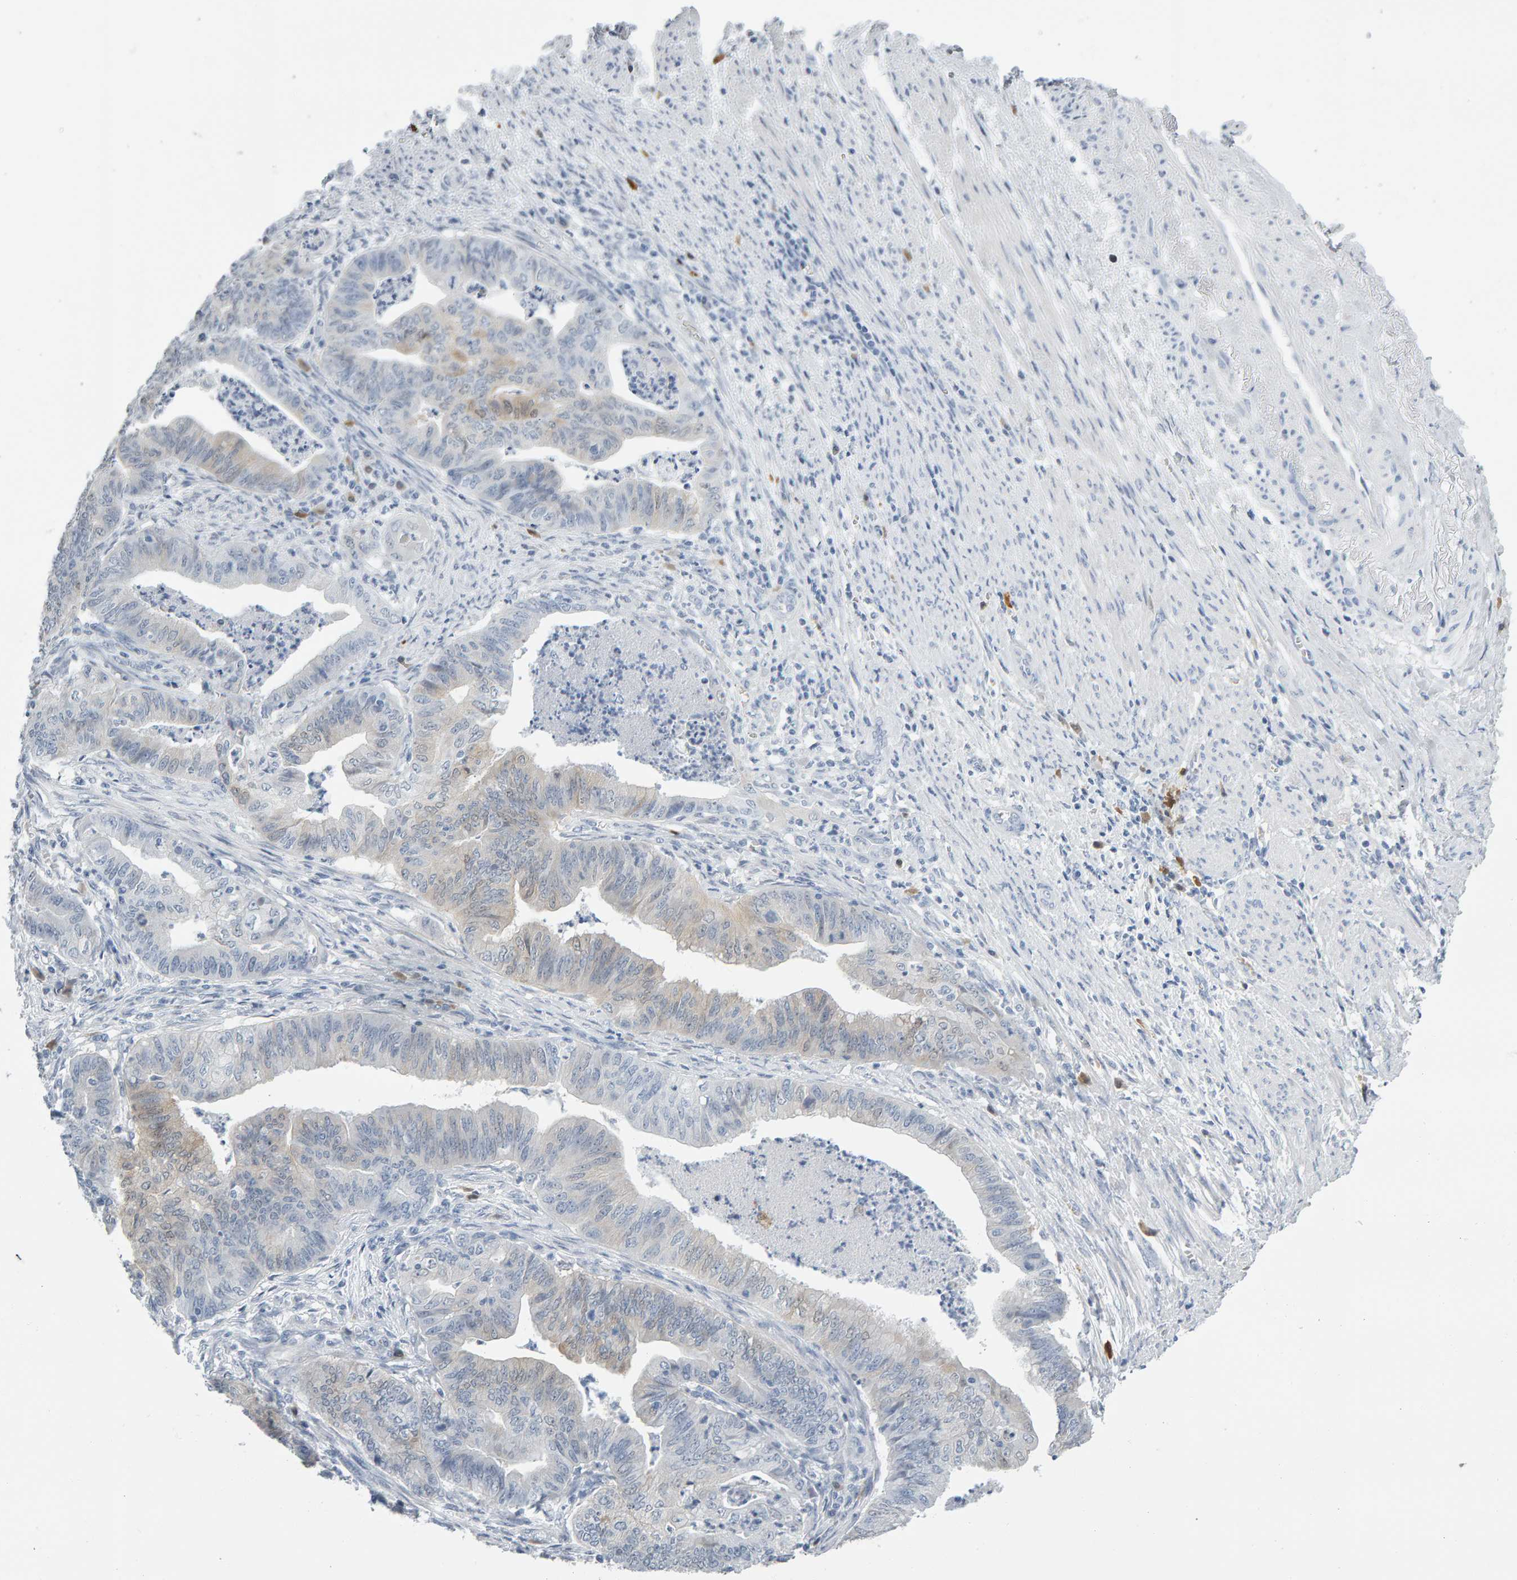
{"staining": {"intensity": "weak", "quantity": "<25%", "location": "cytoplasmic/membranous"}, "tissue": "endometrial cancer", "cell_type": "Tumor cells", "image_type": "cancer", "snomed": [{"axis": "morphology", "description": "Polyp, NOS"}, {"axis": "morphology", "description": "Adenocarcinoma, NOS"}, {"axis": "morphology", "description": "Adenoma, NOS"}, {"axis": "topography", "description": "Endometrium"}], "caption": "Protein analysis of endometrial cancer (adenoma) demonstrates no significant positivity in tumor cells.", "gene": "CTH", "patient": {"sex": "female", "age": 79}}